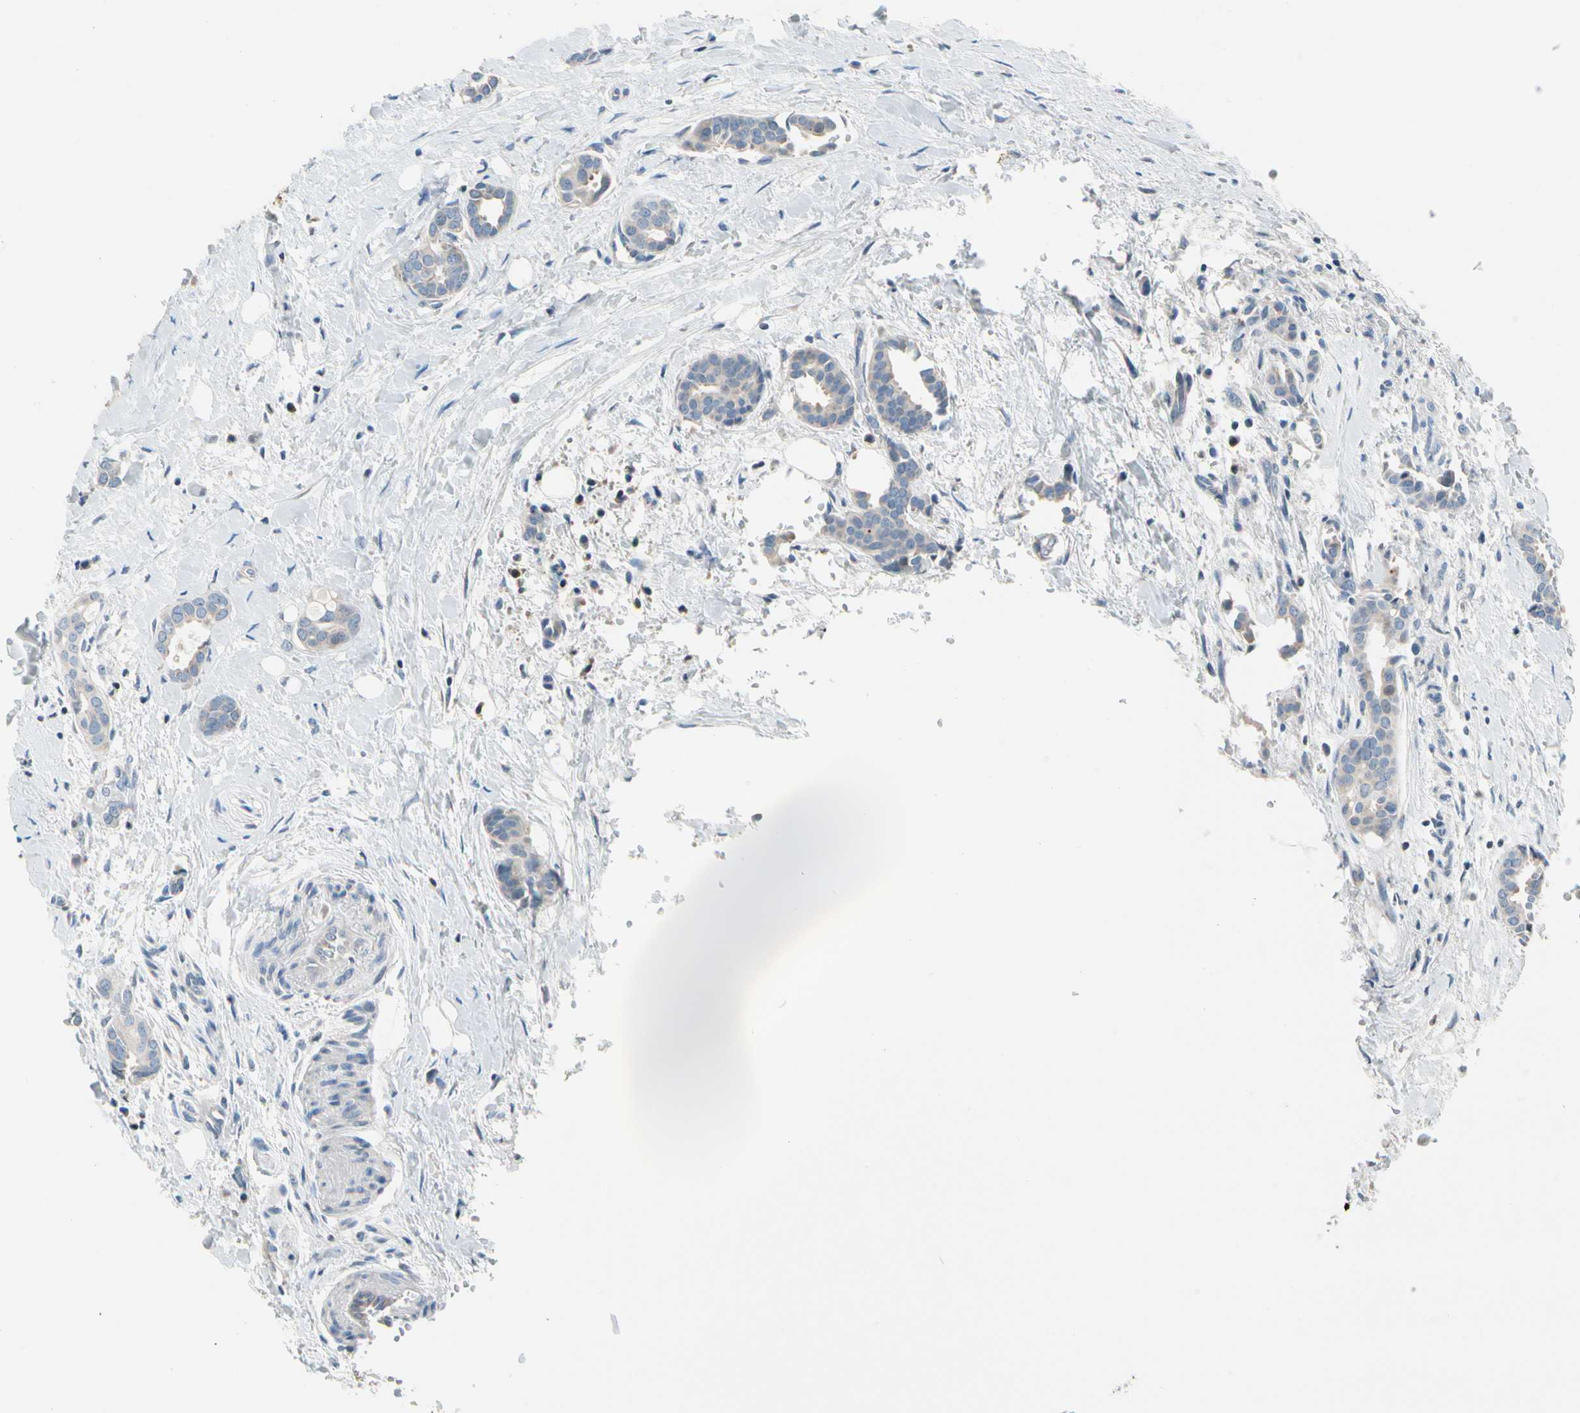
{"staining": {"intensity": "weak", "quantity": "25%-75%", "location": "cytoplasmic/membranous"}, "tissue": "head and neck cancer", "cell_type": "Tumor cells", "image_type": "cancer", "snomed": [{"axis": "morphology", "description": "Adenocarcinoma, NOS"}, {"axis": "topography", "description": "Salivary gland"}, {"axis": "topography", "description": "Head-Neck"}], "caption": "A low amount of weak cytoplasmic/membranous positivity is identified in about 25%-75% of tumor cells in head and neck cancer tissue.", "gene": "STK40", "patient": {"sex": "female", "age": 59}}